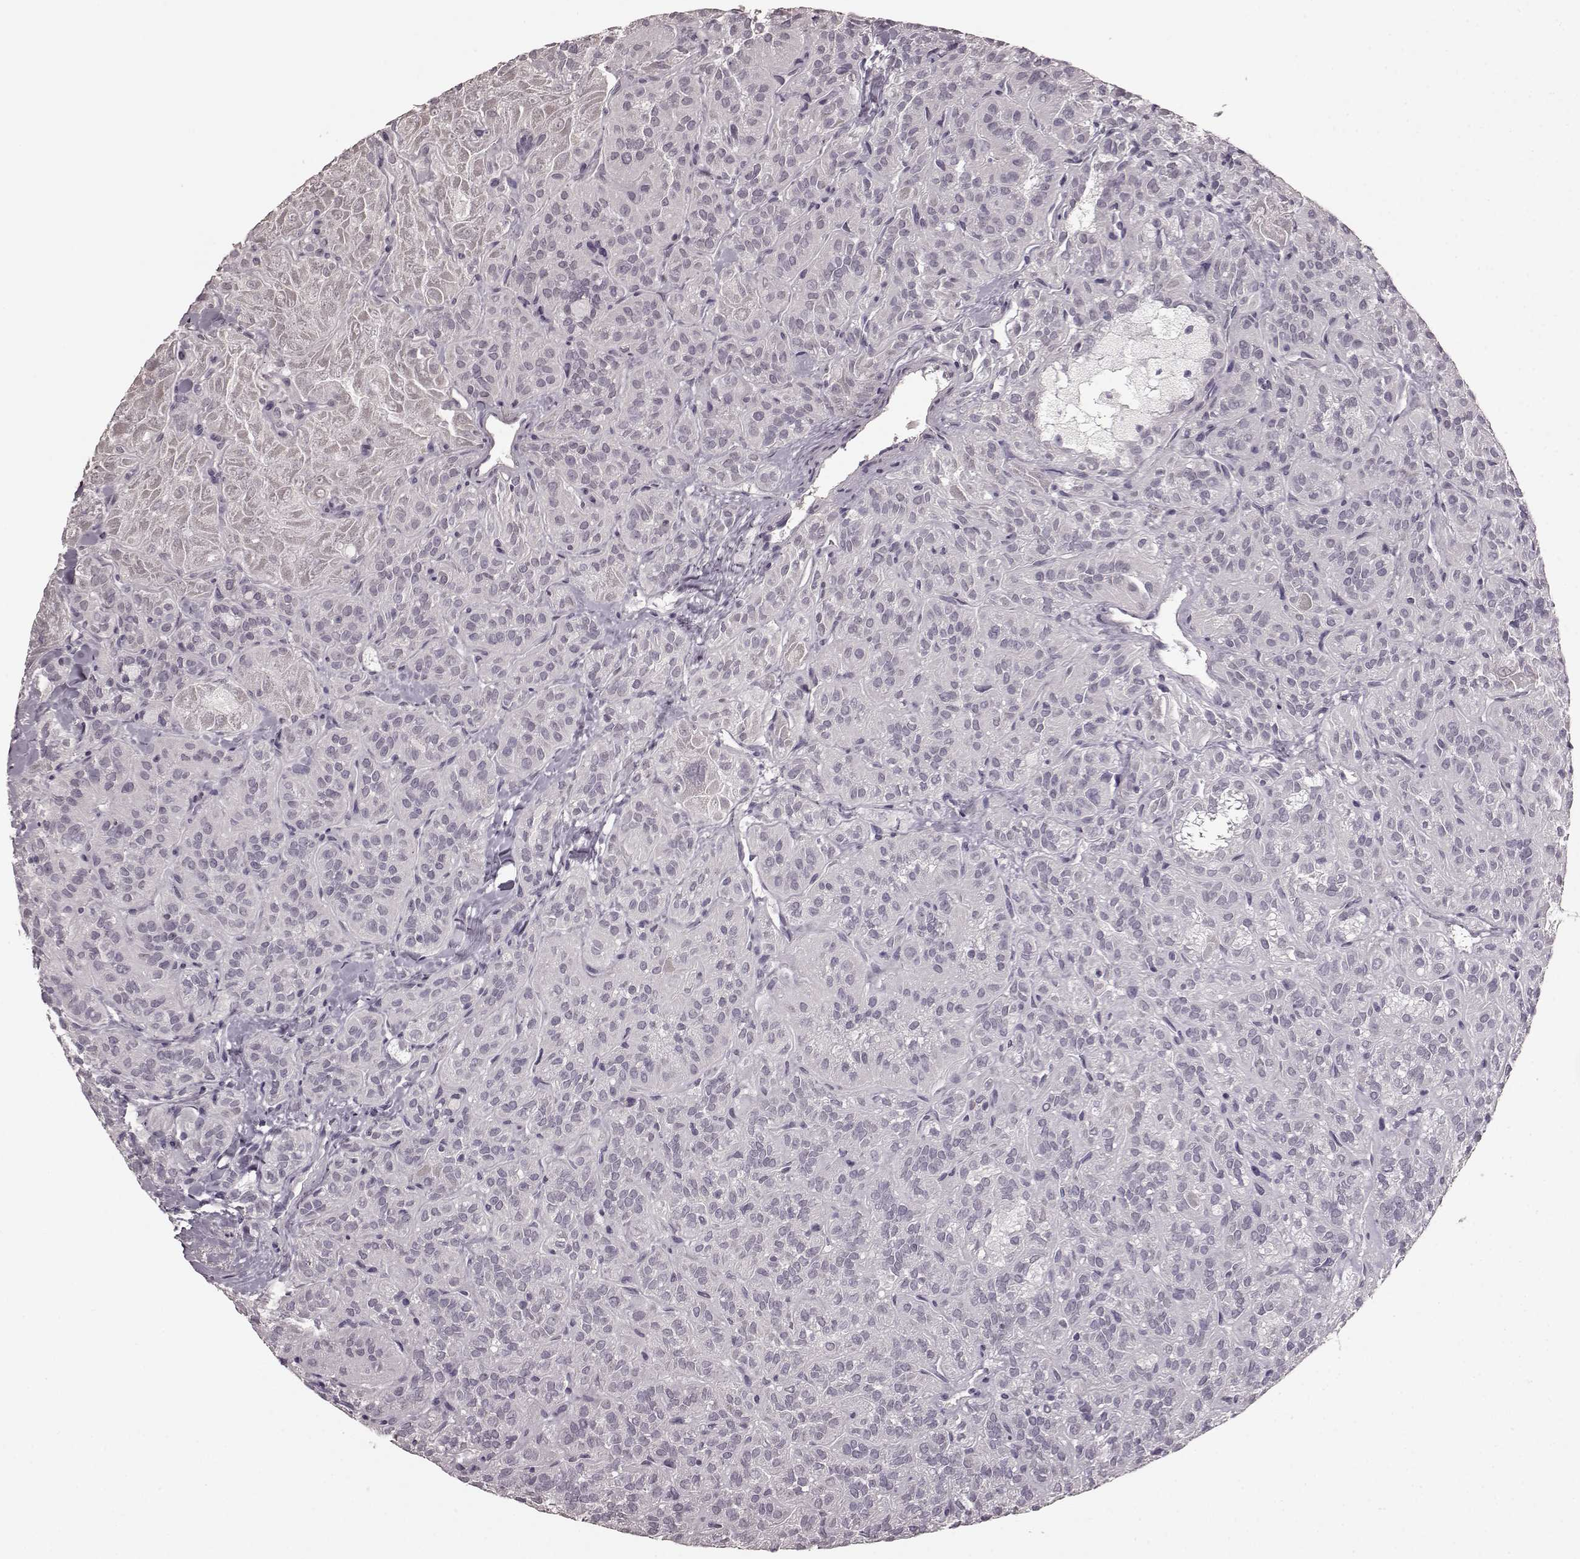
{"staining": {"intensity": "negative", "quantity": "none", "location": "none"}, "tissue": "thyroid cancer", "cell_type": "Tumor cells", "image_type": "cancer", "snomed": [{"axis": "morphology", "description": "Papillary adenocarcinoma, NOS"}, {"axis": "topography", "description": "Thyroid gland"}], "caption": "Tumor cells are negative for protein expression in human thyroid papillary adenocarcinoma.", "gene": "CD28", "patient": {"sex": "female", "age": 45}}